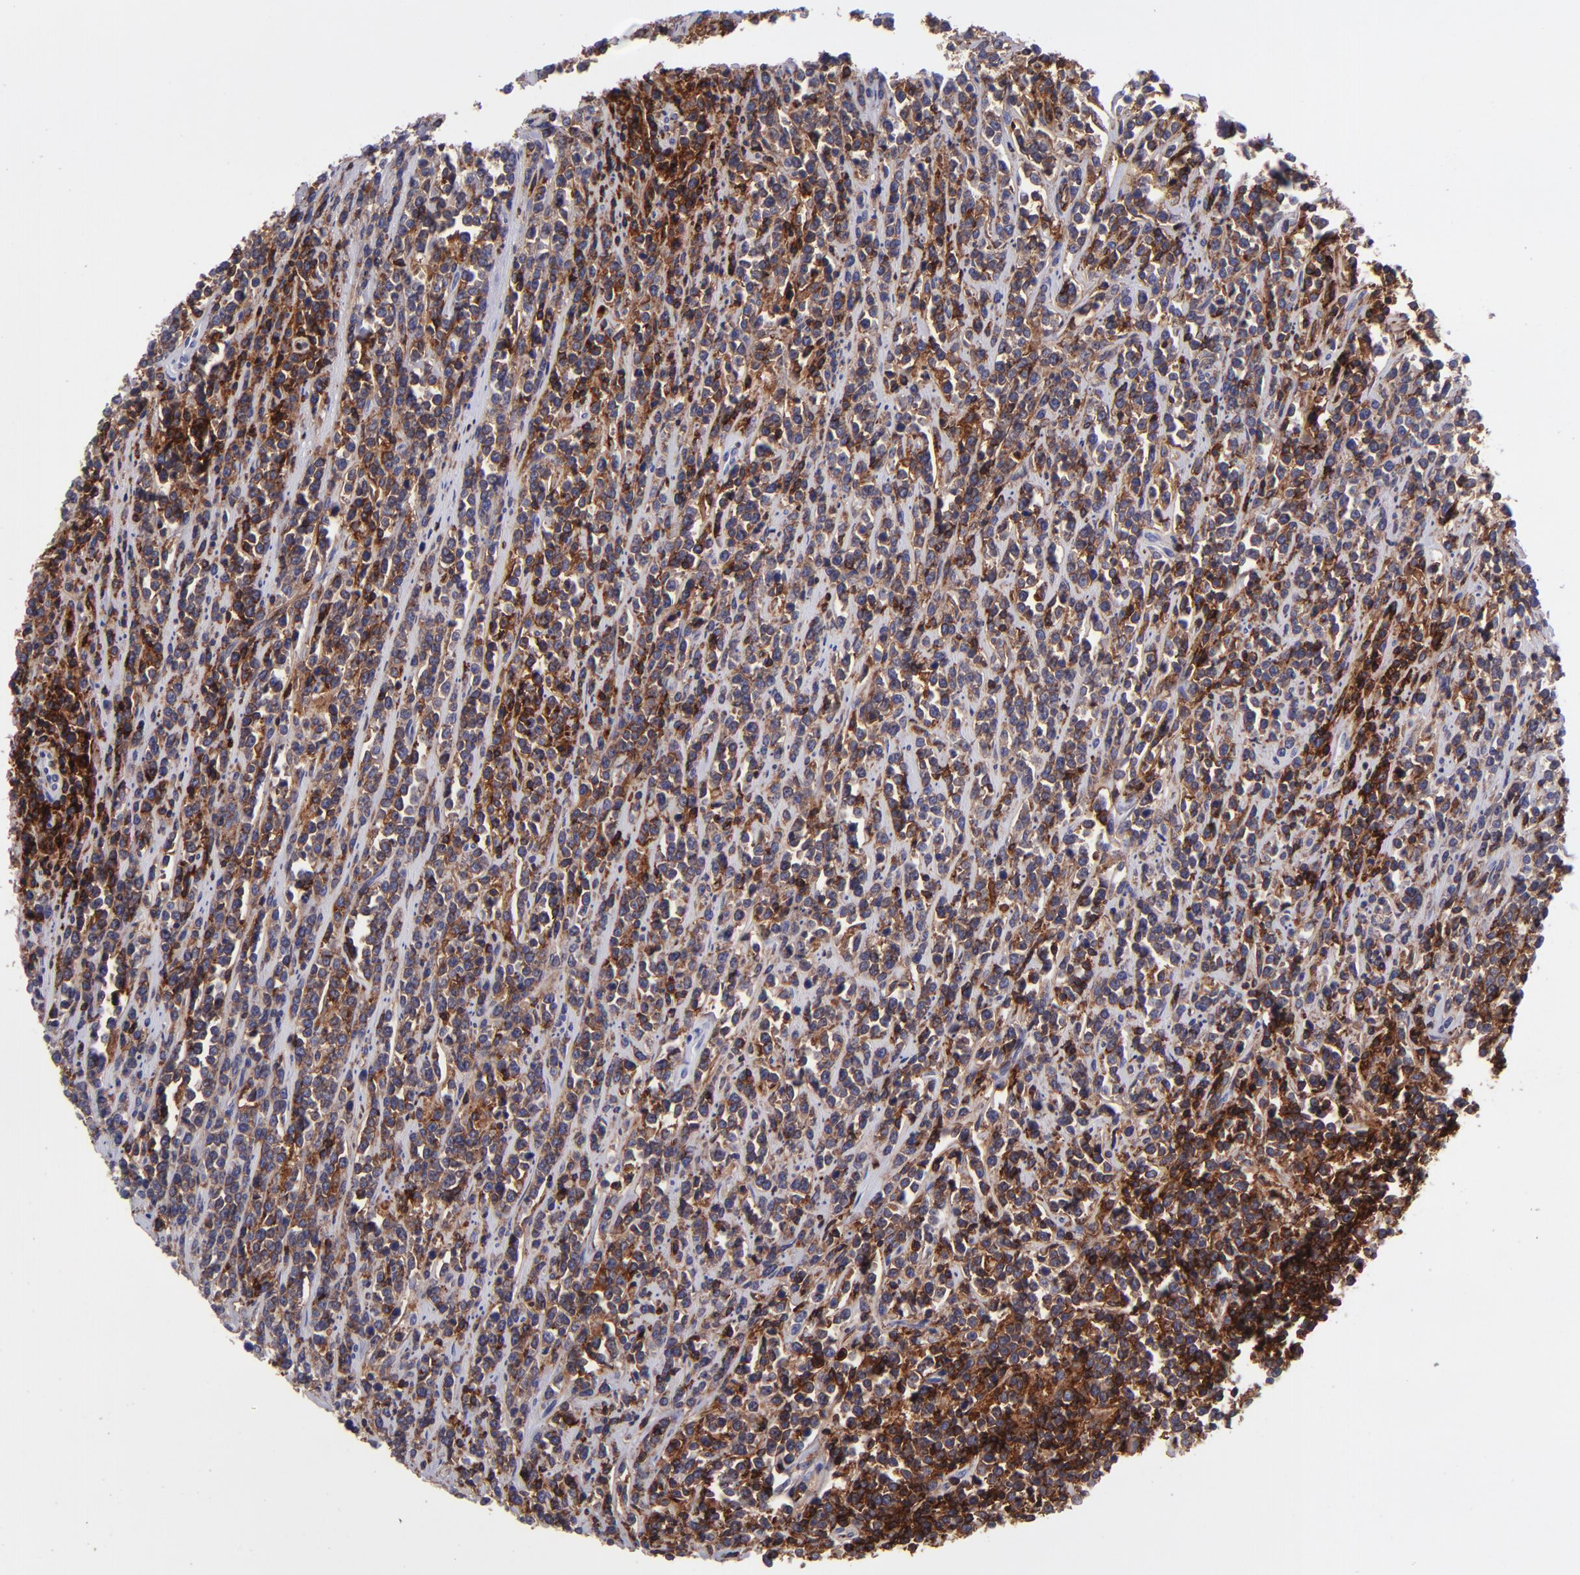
{"staining": {"intensity": "strong", "quantity": ">75%", "location": "cytoplasmic/membranous"}, "tissue": "lymphoma", "cell_type": "Tumor cells", "image_type": "cancer", "snomed": [{"axis": "morphology", "description": "Malignant lymphoma, non-Hodgkin's type, High grade"}, {"axis": "topography", "description": "Small intestine"}, {"axis": "topography", "description": "Colon"}], "caption": "This is a photomicrograph of immunohistochemistry staining of malignant lymphoma, non-Hodgkin's type (high-grade), which shows strong positivity in the cytoplasmic/membranous of tumor cells.", "gene": "ICAM3", "patient": {"sex": "male", "age": 8}}